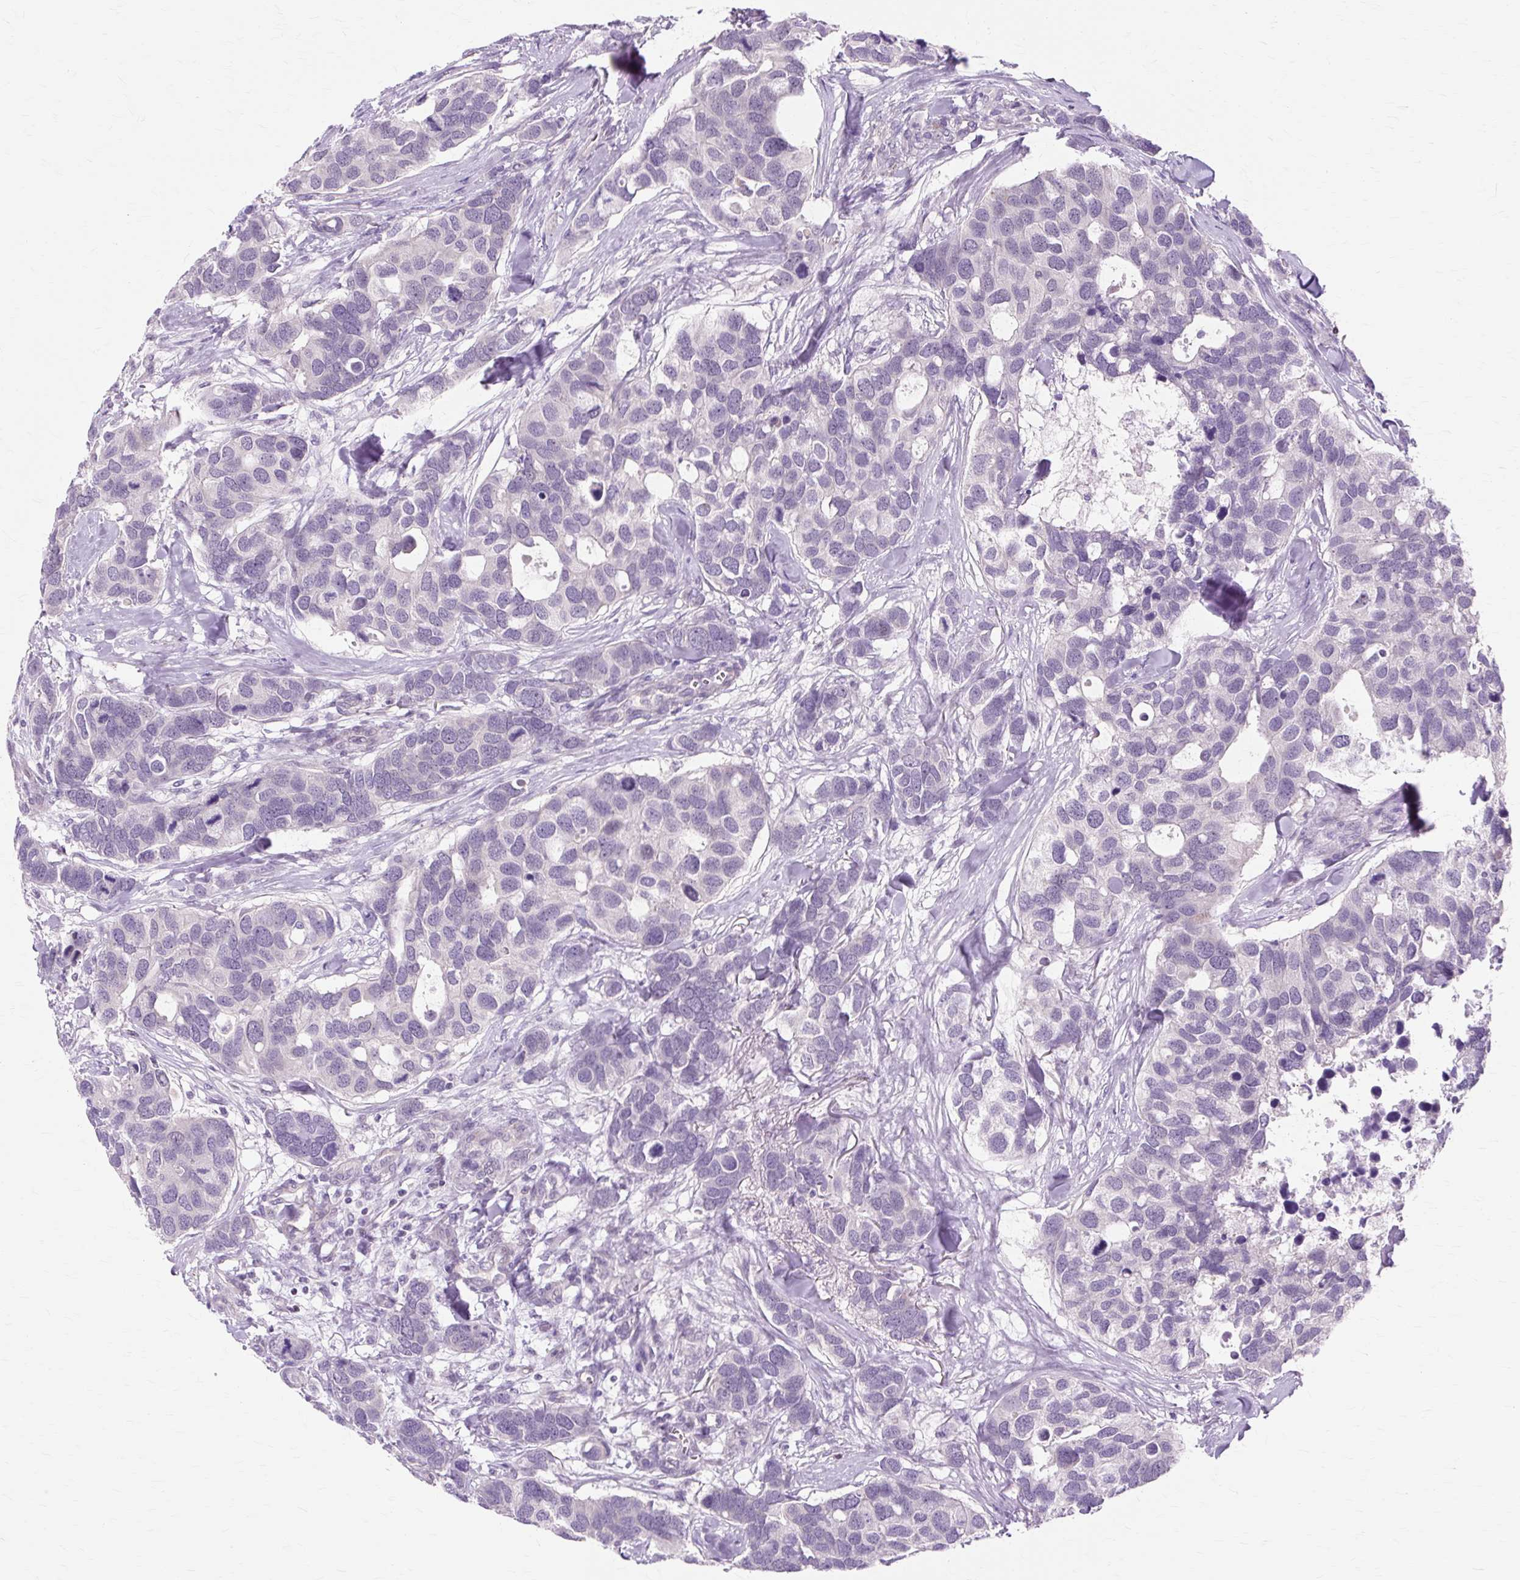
{"staining": {"intensity": "negative", "quantity": "none", "location": "none"}, "tissue": "breast cancer", "cell_type": "Tumor cells", "image_type": "cancer", "snomed": [{"axis": "morphology", "description": "Duct carcinoma"}, {"axis": "topography", "description": "Breast"}], "caption": "Human breast infiltrating ductal carcinoma stained for a protein using immunohistochemistry exhibits no positivity in tumor cells.", "gene": "ZNF35", "patient": {"sex": "female", "age": 83}}